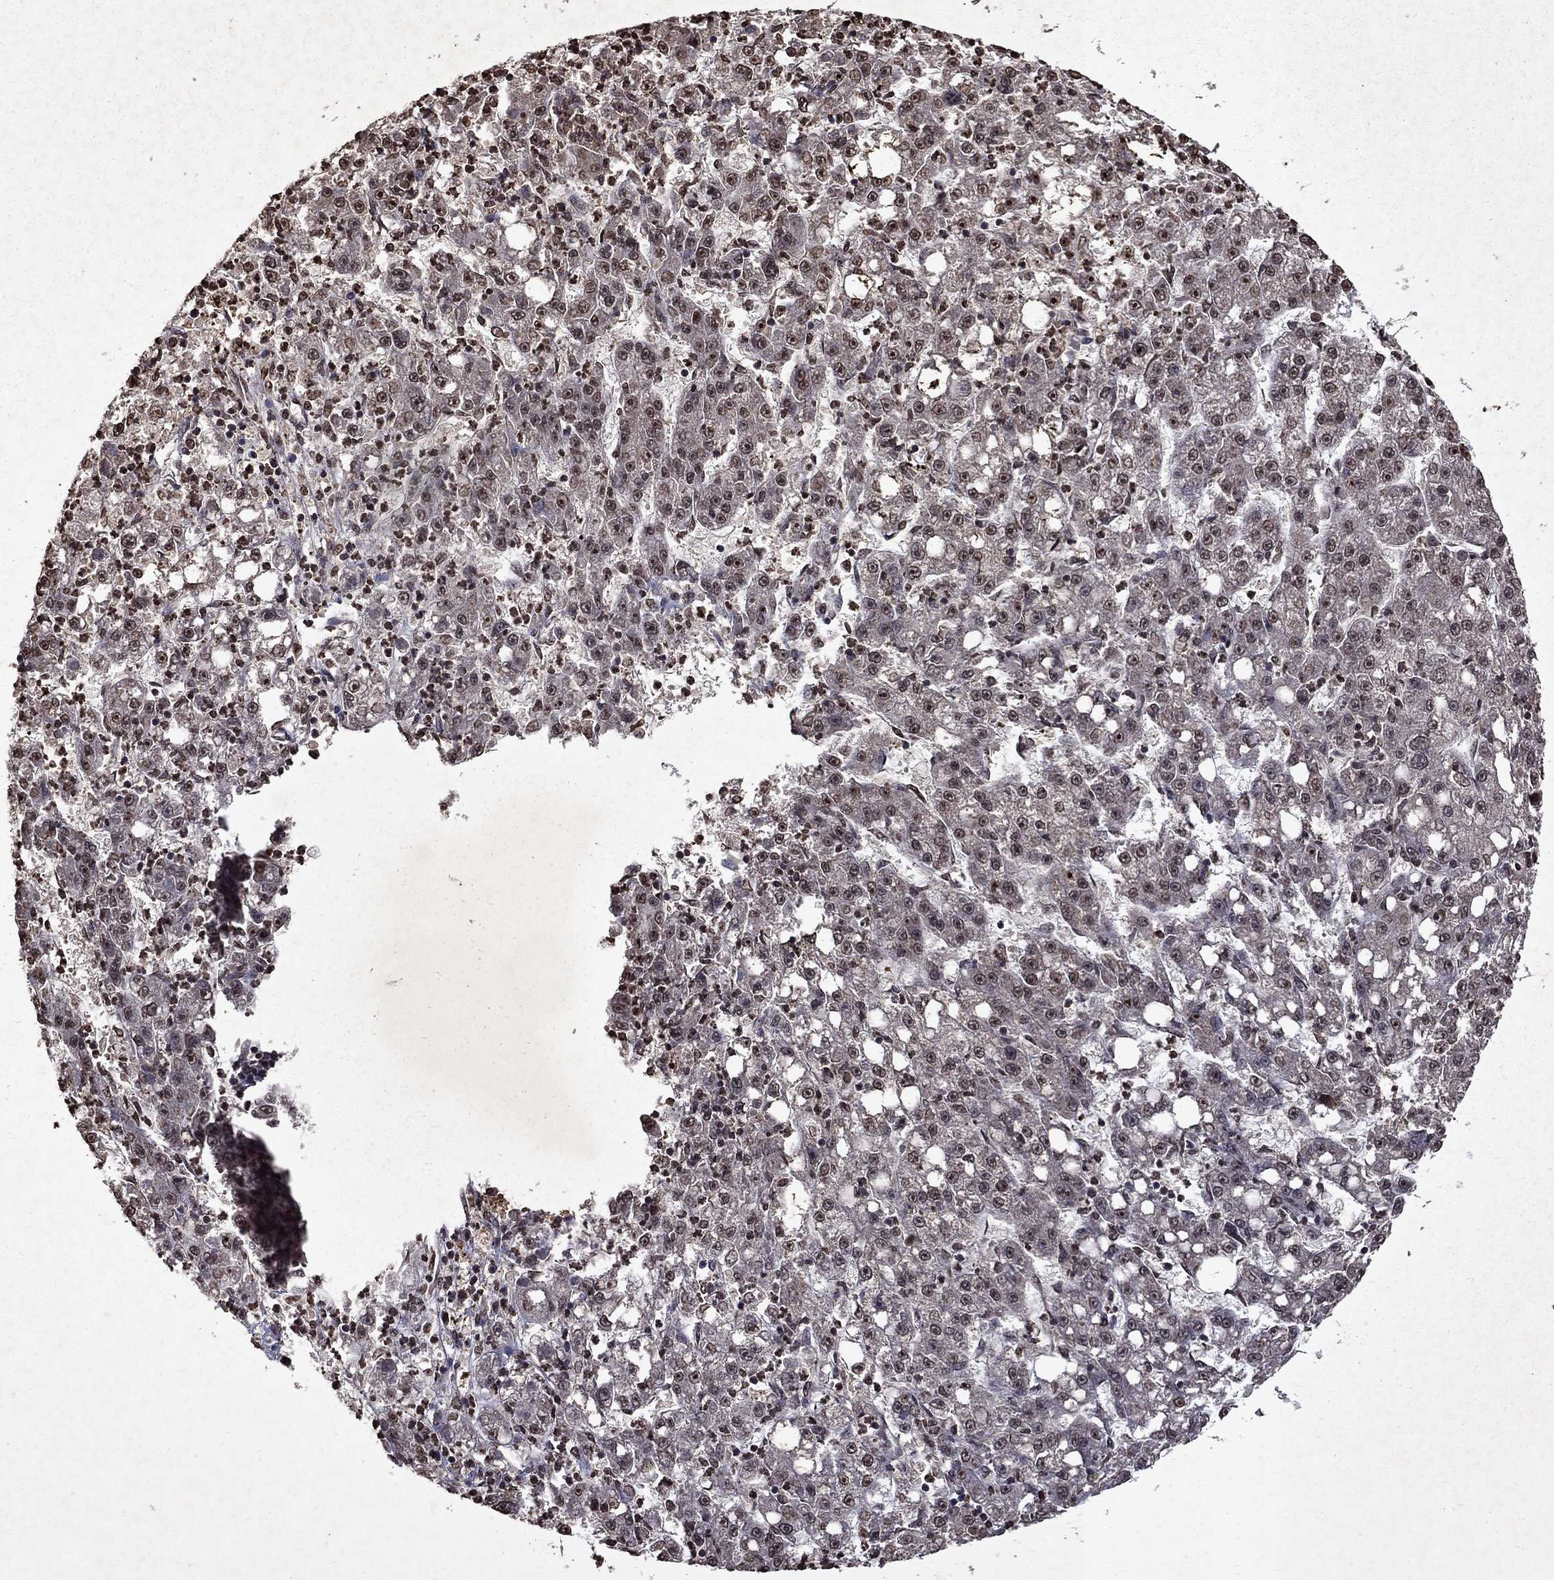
{"staining": {"intensity": "negative", "quantity": "none", "location": "none"}, "tissue": "liver cancer", "cell_type": "Tumor cells", "image_type": "cancer", "snomed": [{"axis": "morphology", "description": "Carcinoma, Hepatocellular, NOS"}, {"axis": "topography", "description": "Liver"}], "caption": "Immunohistochemical staining of human liver cancer (hepatocellular carcinoma) reveals no significant expression in tumor cells.", "gene": "PIN4", "patient": {"sex": "female", "age": 65}}